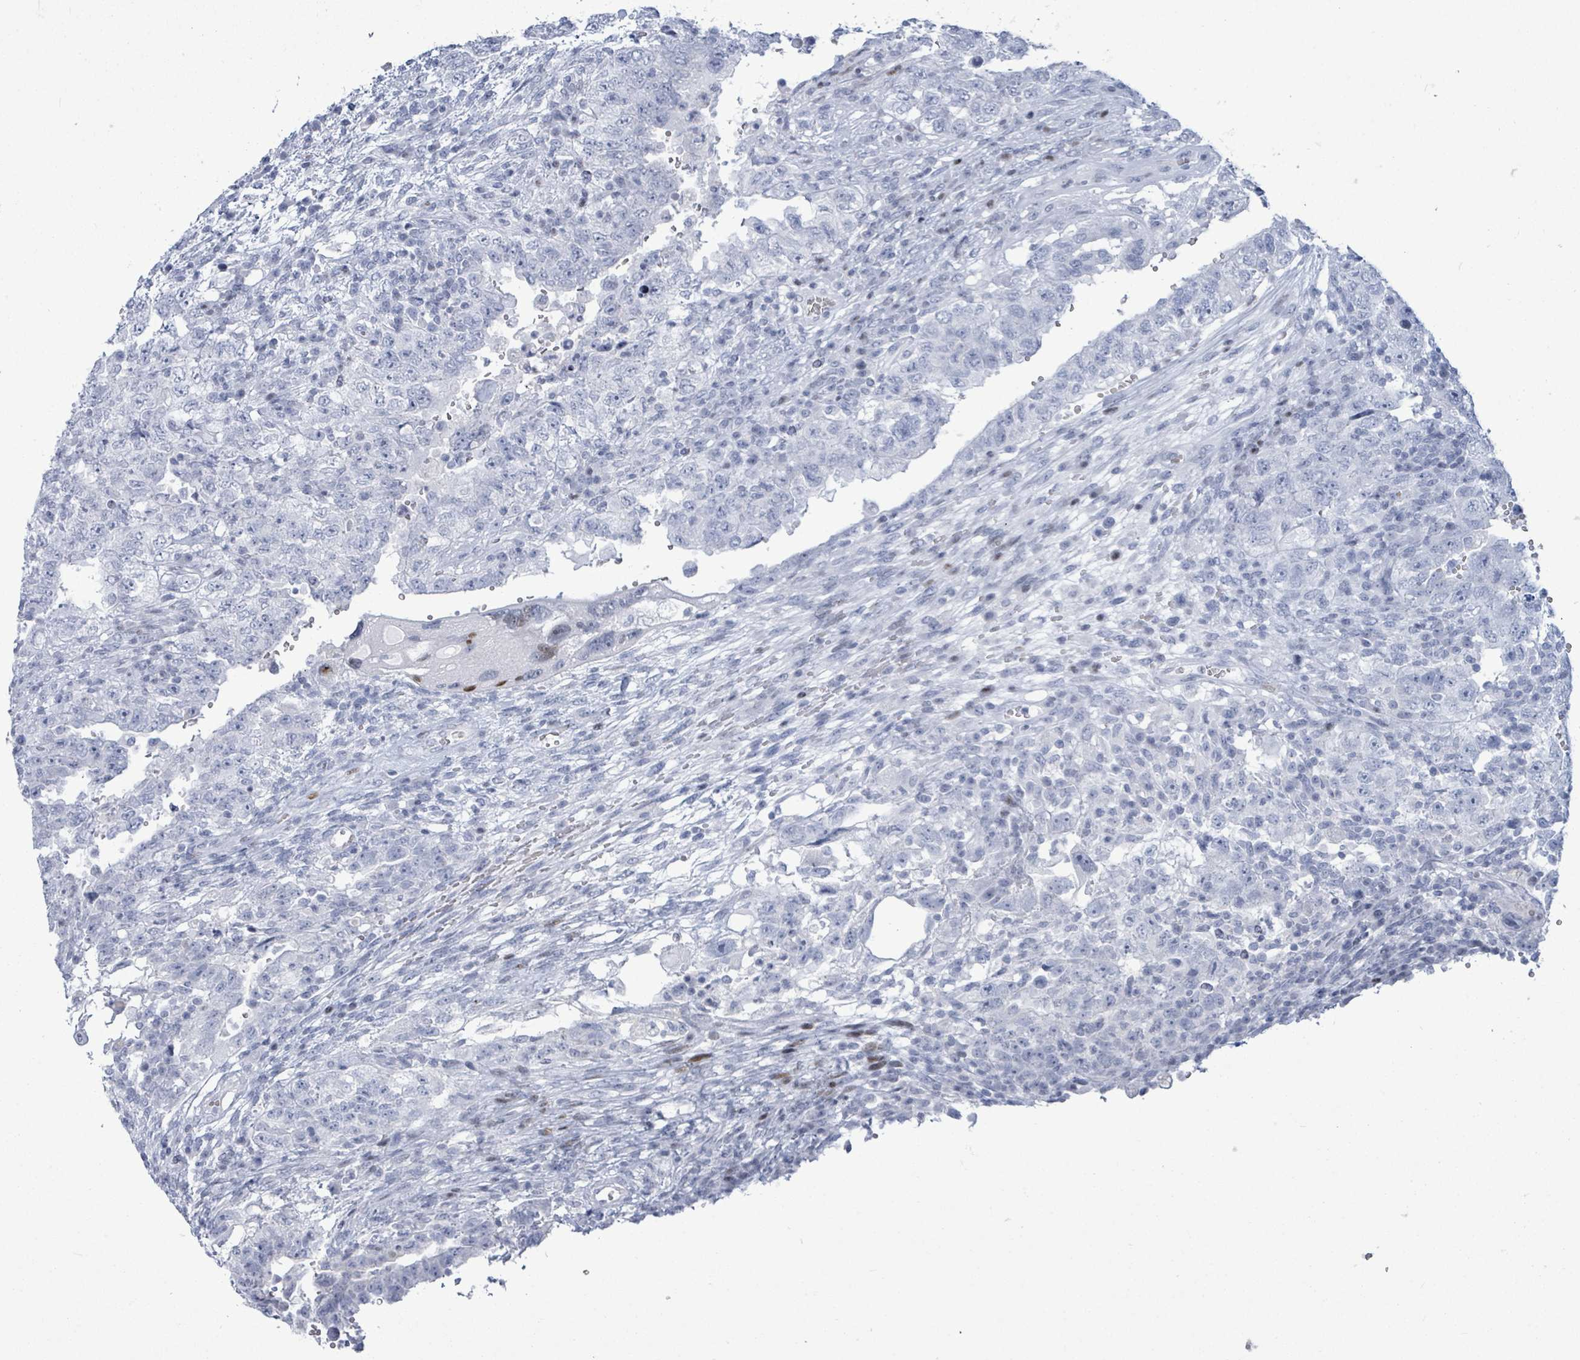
{"staining": {"intensity": "negative", "quantity": "none", "location": "none"}, "tissue": "testis cancer", "cell_type": "Tumor cells", "image_type": "cancer", "snomed": [{"axis": "morphology", "description": "Carcinoma, Embryonal, NOS"}, {"axis": "topography", "description": "Testis"}], "caption": "Image shows no protein positivity in tumor cells of testis cancer (embryonal carcinoma) tissue.", "gene": "MALL", "patient": {"sex": "male", "age": 26}}